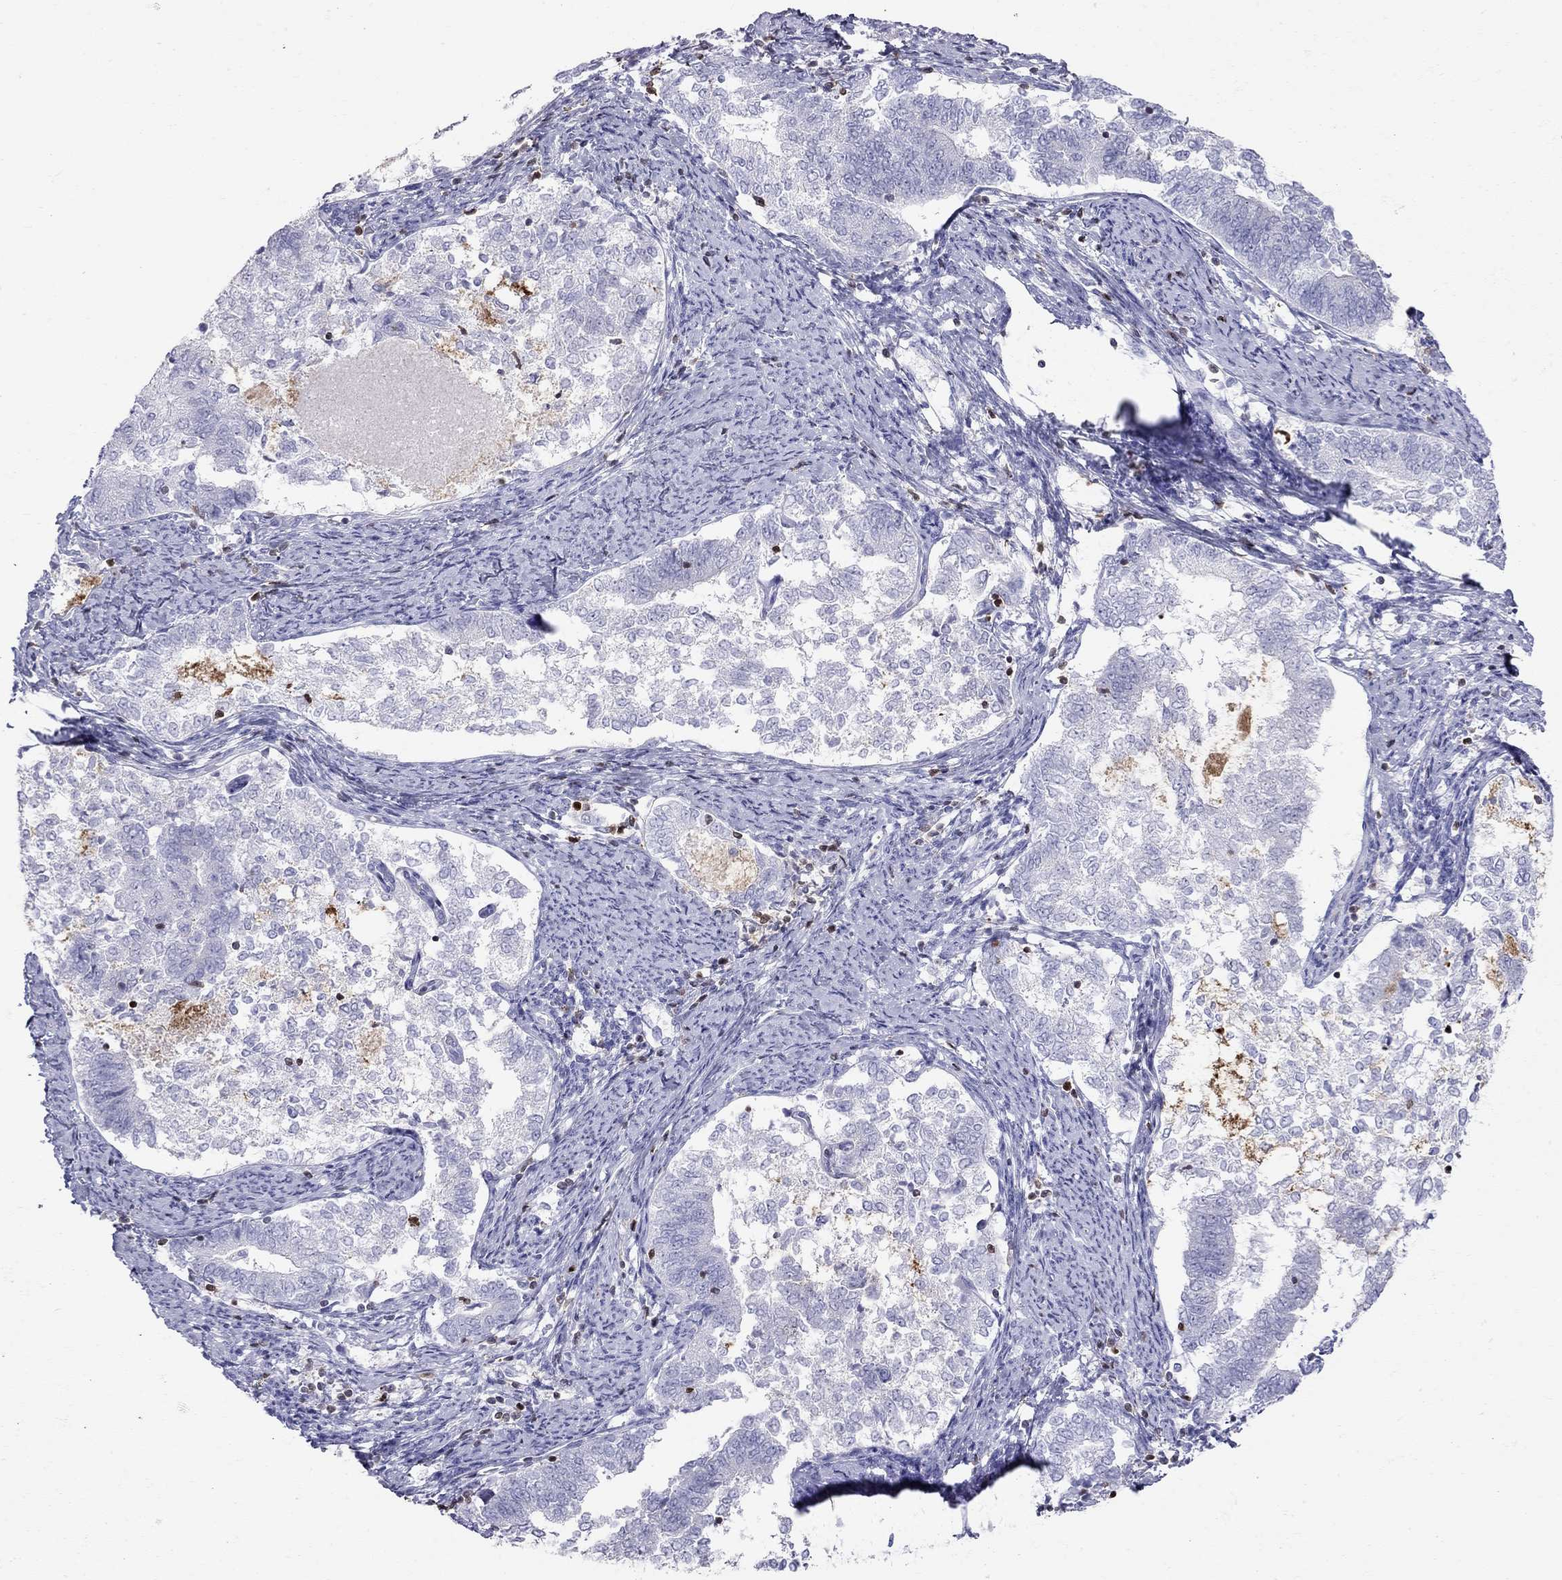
{"staining": {"intensity": "negative", "quantity": "none", "location": "none"}, "tissue": "endometrial cancer", "cell_type": "Tumor cells", "image_type": "cancer", "snomed": [{"axis": "morphology", "description": "Adenocarcinoma, NOS"}, {"axis": "topography", "description": "Endometrium"}], "caption": "High magnification brightfield microscopy of endometrial cancer (adenocarcinoma) stained with DAB (3,3'-diaminobenzidine) (brown) and counterstained with hematoxylin (blue): tumor cells show no significant staining.", "gene": "SH2D2A", "patient": {"sex": "female", "age": 65}}